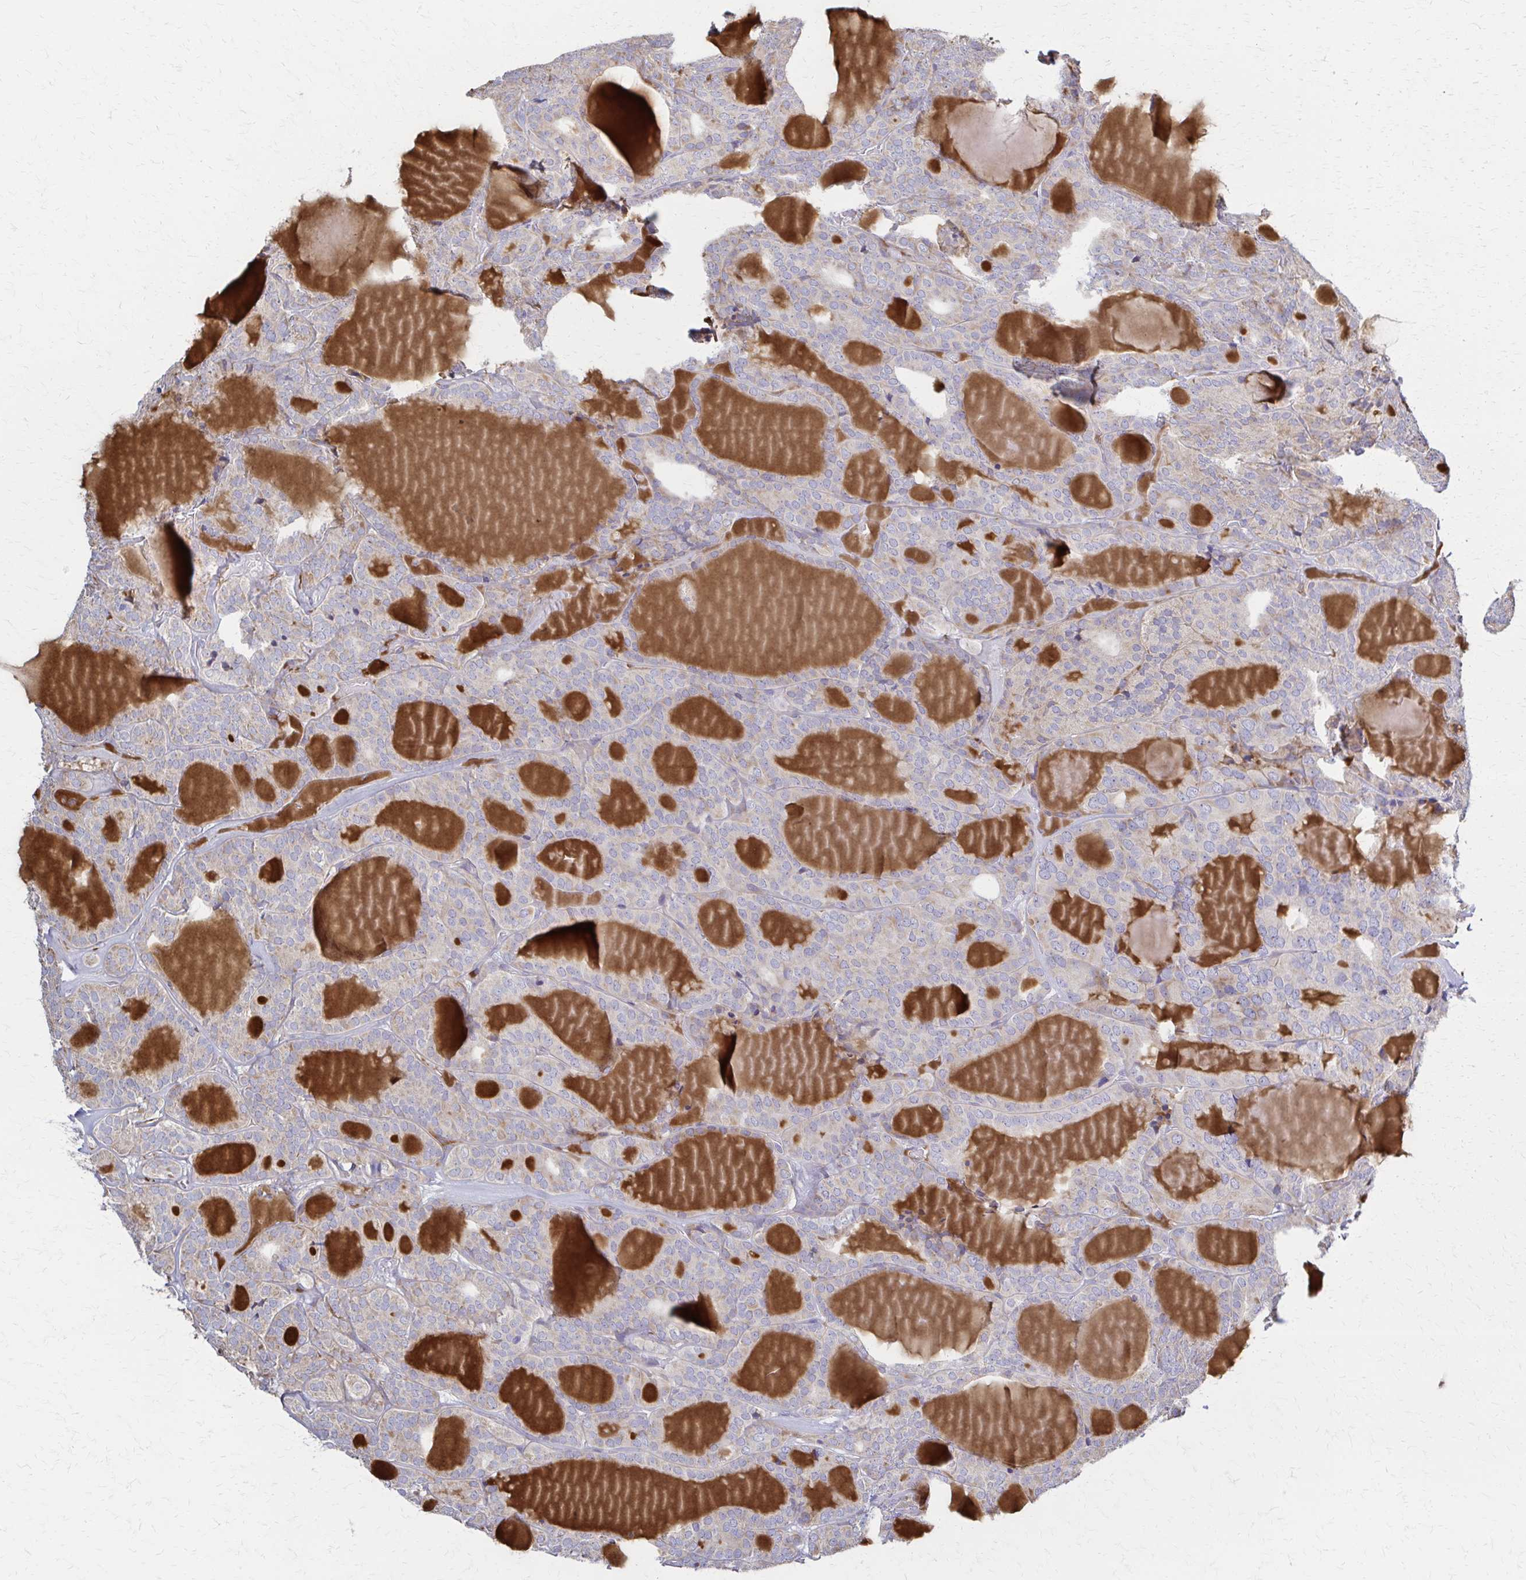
{"staining": {"intensity": "negative", "quantity": "none", "location": "none"}, "tissue": "thyroid cancer", "cell_type": "Tumor cells", "image_type": "cancer", "snomed": [{"axis": "morphology", "description": "Follicular adenoma carcinoma, NOS"}, {"axis": "topography", "description": "Thyroid gland"}], "caption": "There is no significant staining in tumor cells of thyroid cancer (follicular adenoma carcinoma).", "gene": "TIMMDC1", "patient": {"sex": "male", "age": 74}}